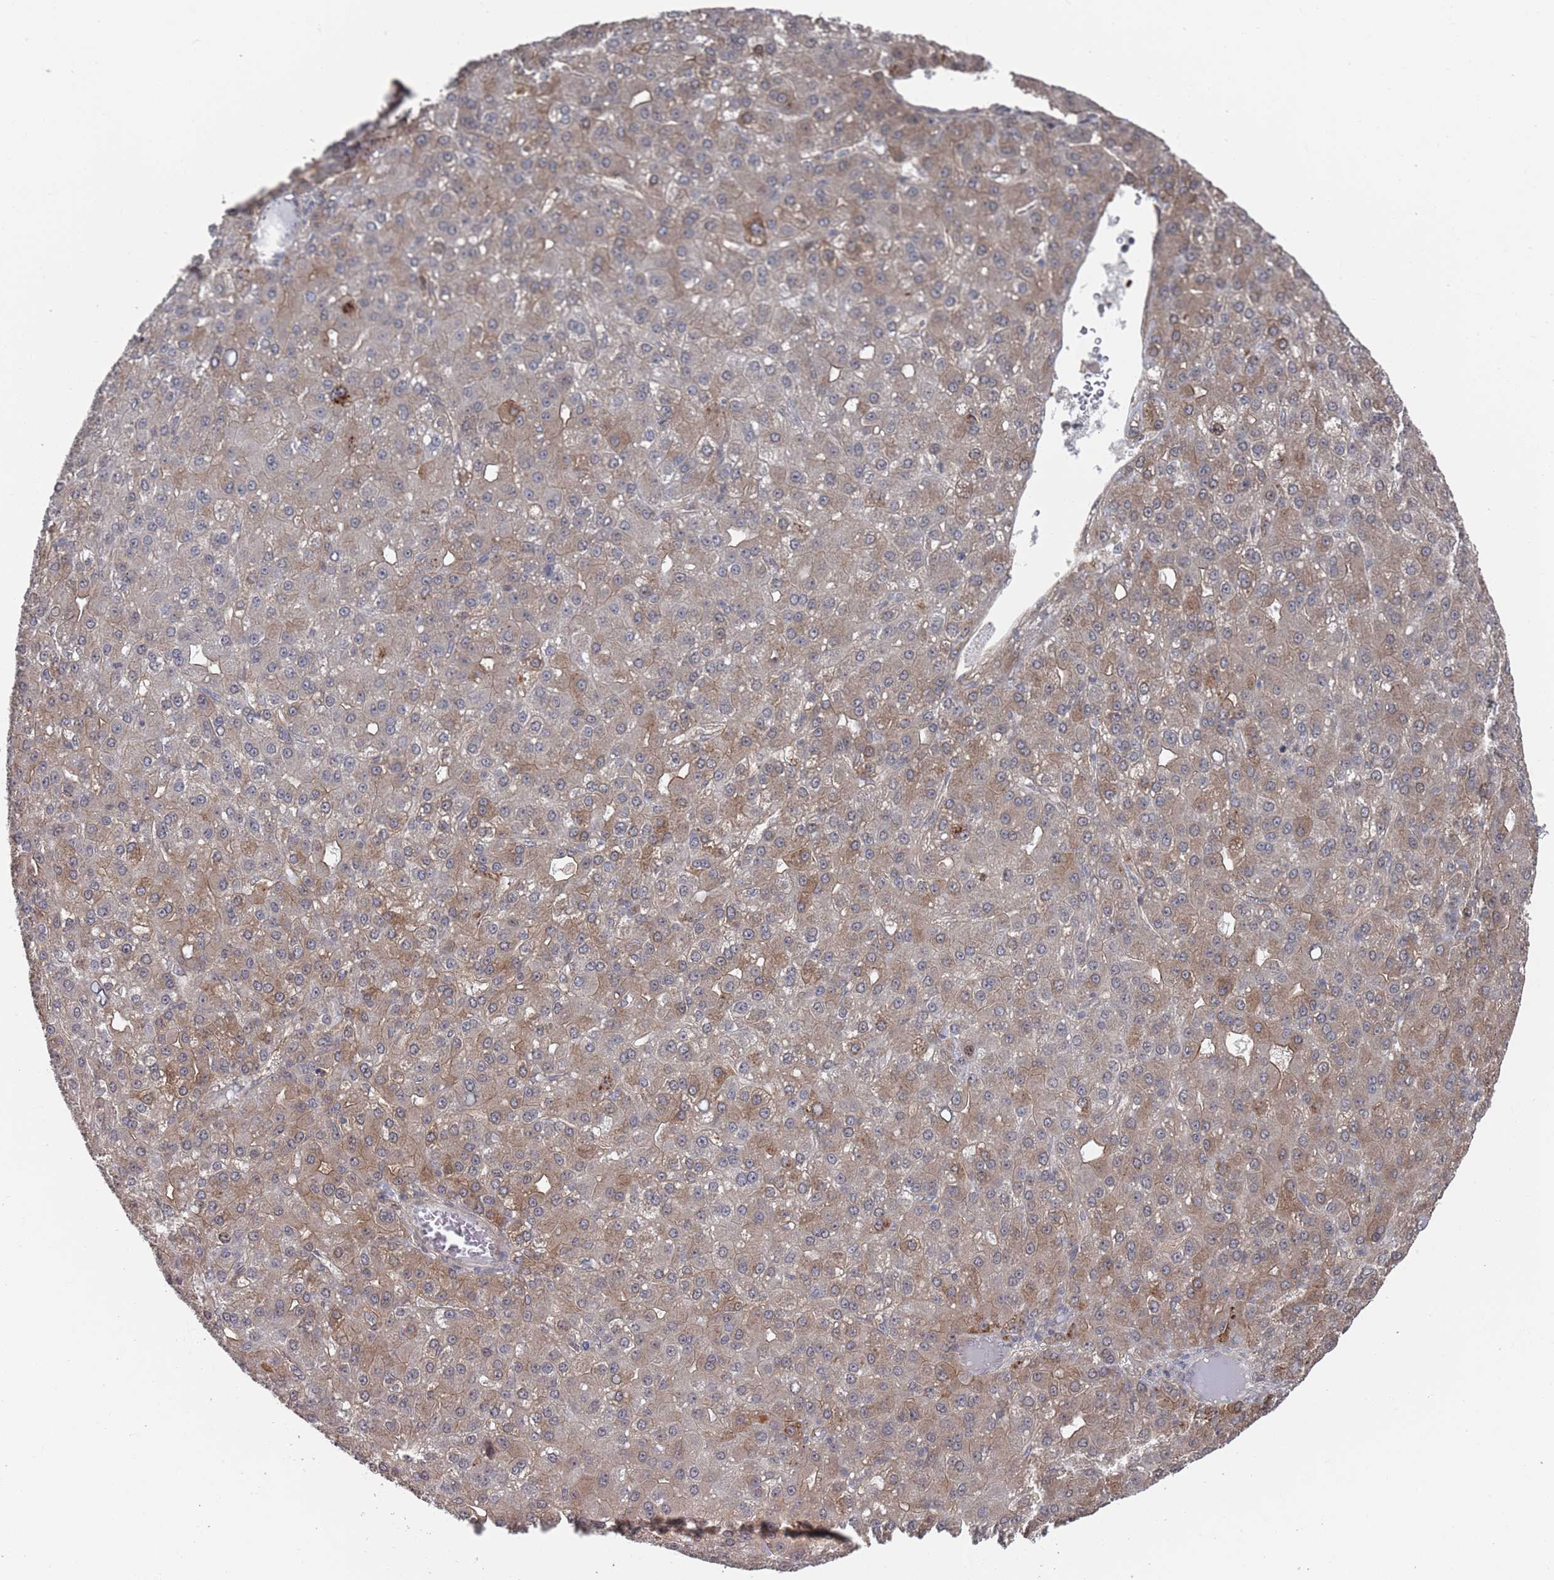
{"staining": {"intensity": "moderate", "quantity": "<25%", "location": "cytoplasmic/membranous"}, "tissue": "liver cancer", "cell_type": "Tumor cells", "image_type": "cancer", "snomed": [{"axis": "morphology", "description": "Carcinoma, Hepatocellular, NOS"}, {"axis": "topography", "description": "Liver"}], "caption": "Moderate cytoplasmic/membranous staining for a protein is seen in approximately <25% of tumor cells of hepatocellular carcinoma (liver) using immunohistochemistry (IHC).", "gene": "DGKD", "patient": {"sex": "male", "age": 67}}